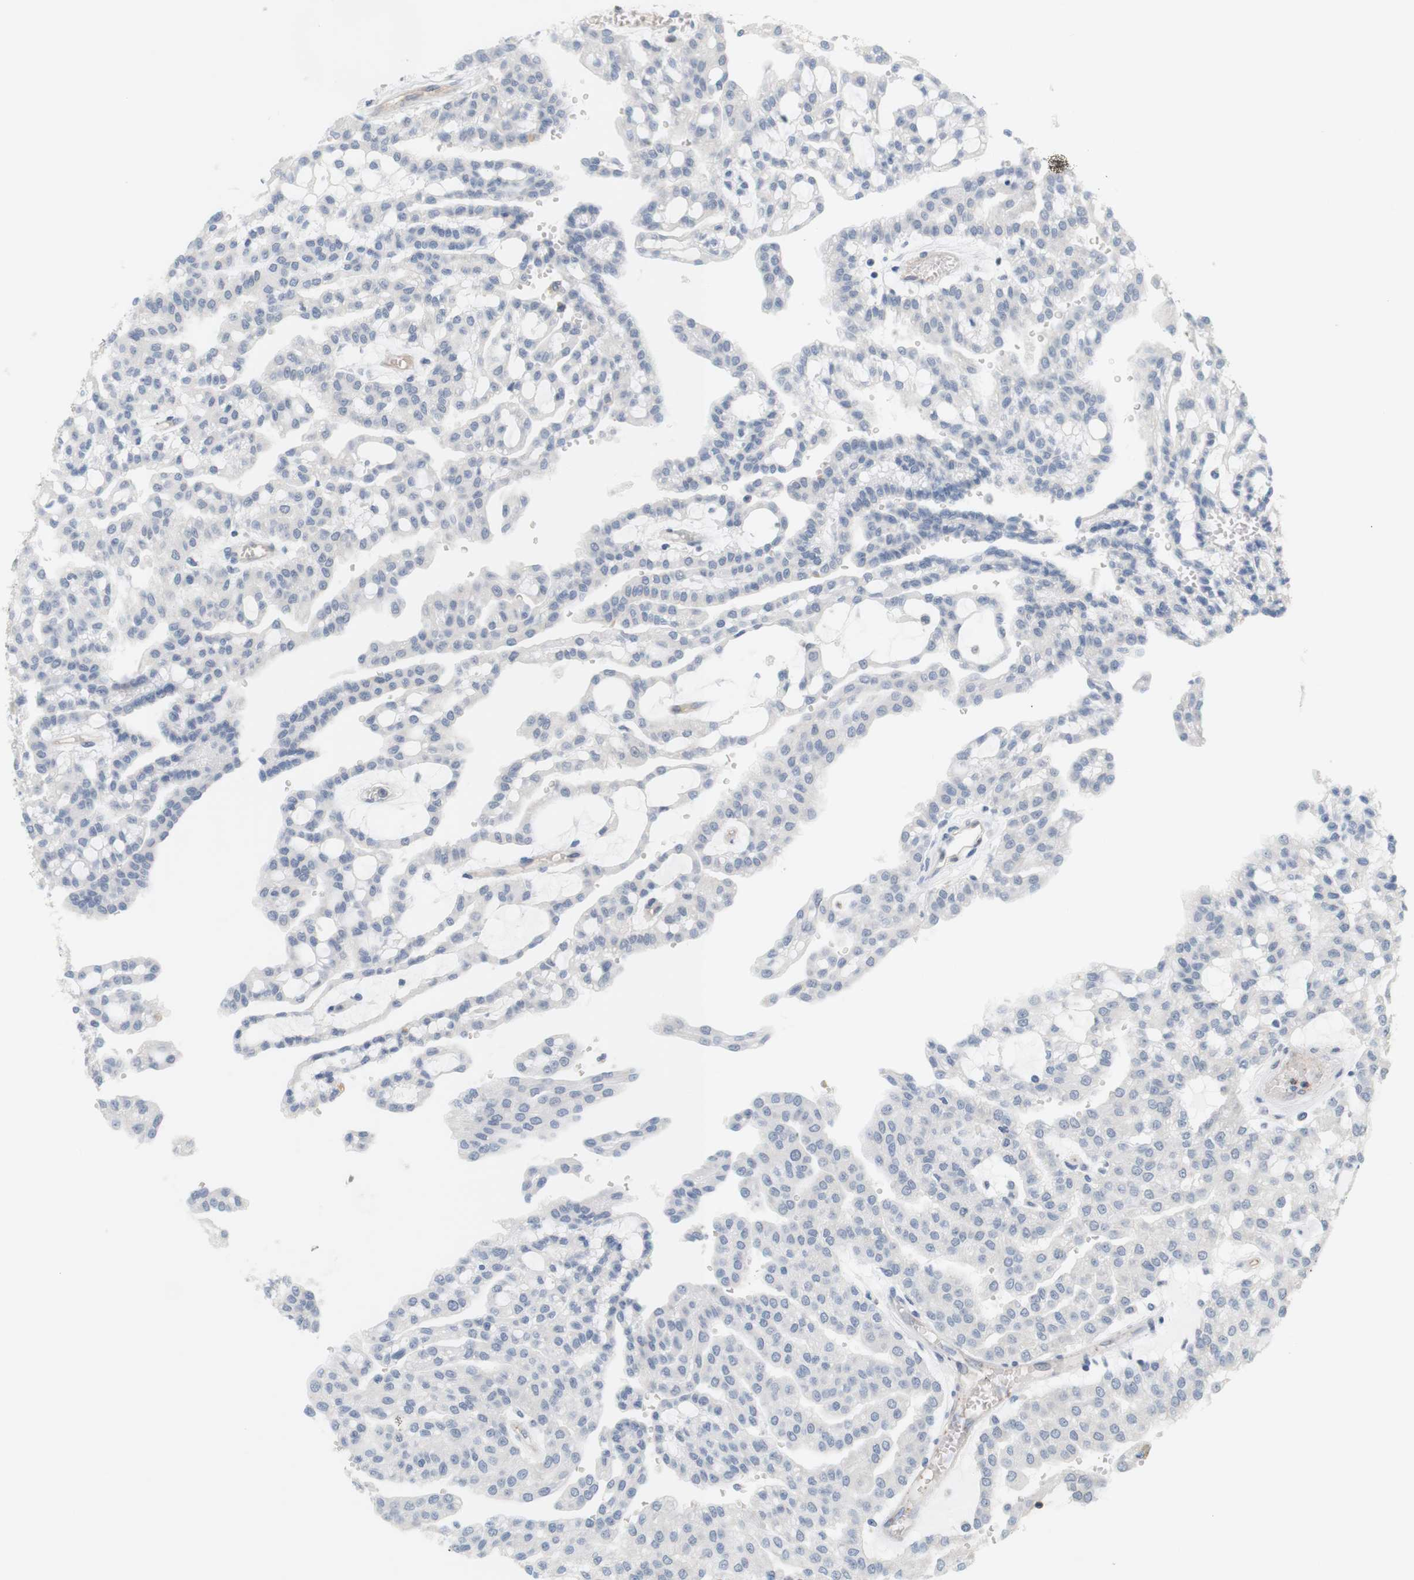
{"staining": {"intensity": "negative", "quantity": "none", "location": "none"}, "tissue": "renal cancer", "cell_type": "Tumor cells", "image_type": "cancer", "snomed": [{"axis": "morphology", "description": "Adenocarcinoma, NOS"}, {"axis": "topography", "description": "Kidney"}], "caption": "High magnification brightfield microscopy of renal cancer (adenocarcinoma) stained with DAB (3,3'-diaminobenzidine) (brown) and counterstained with hematoxylin (blue): tumor cells show no significant positivity.", "gene": "OSR1", "patient": {"sex": "male", "age": 63}}